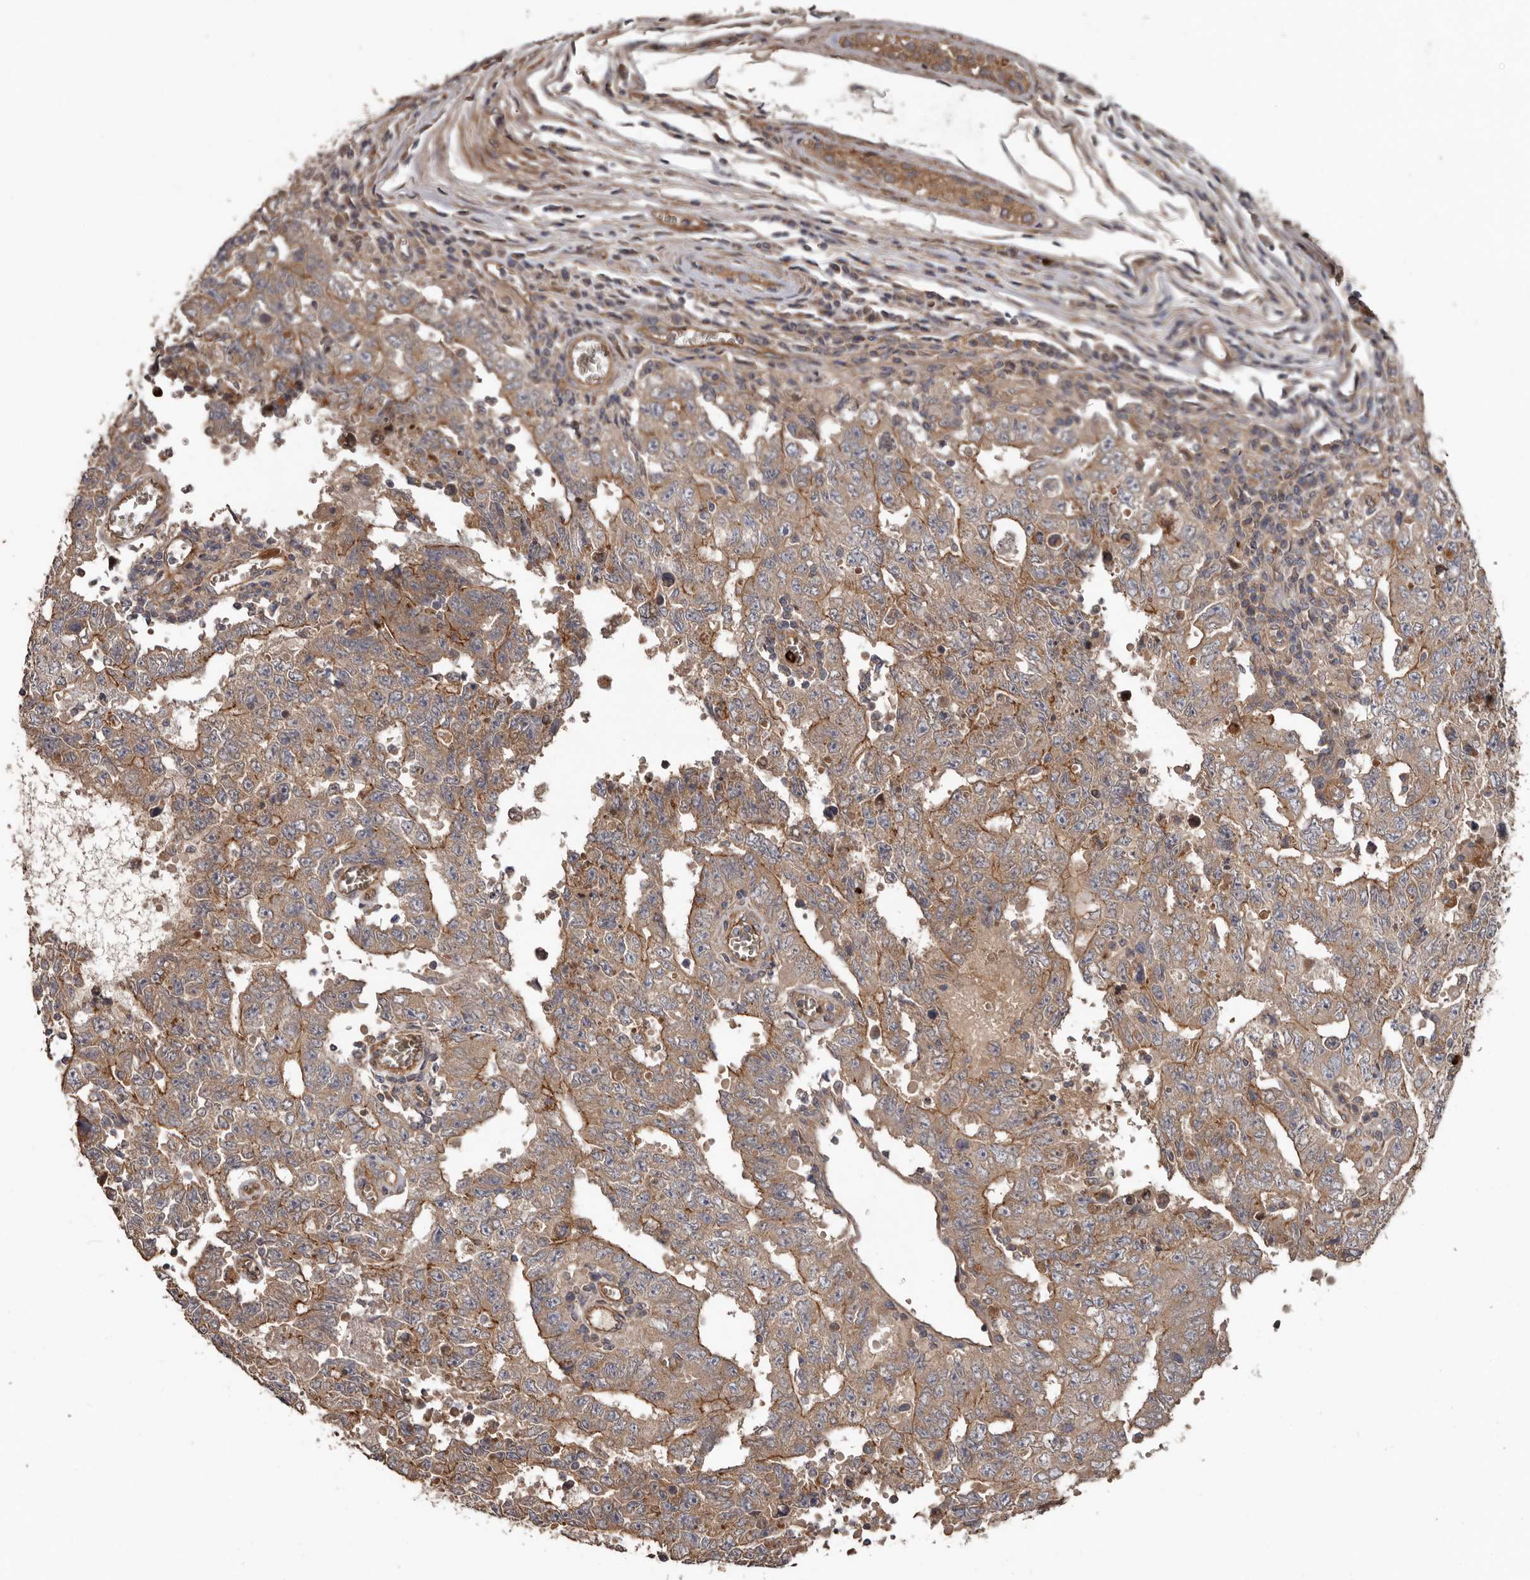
{"staining": {"intensity": "weak", "quantity": ">75%", "location": "cytoplasmic/membranous"}, "tissue": "testis cancer", "cell_type": "Tumor cells", "image_type": "cancer", "snomed": [{"axis": "morphology", "description": "Carcinoma, Embryonal, NOS"}, {"axis": "topography", "description": "Testis"}], "caption": "IHC (DAB) staining of testis cancer (embryonal carcinoma) shows weak cytoplasmic/membranous protein expression in approximately >75% of tumor cells.", "gene": "ARHGEF5", "patient": {"sex": "male", "age": 26}}